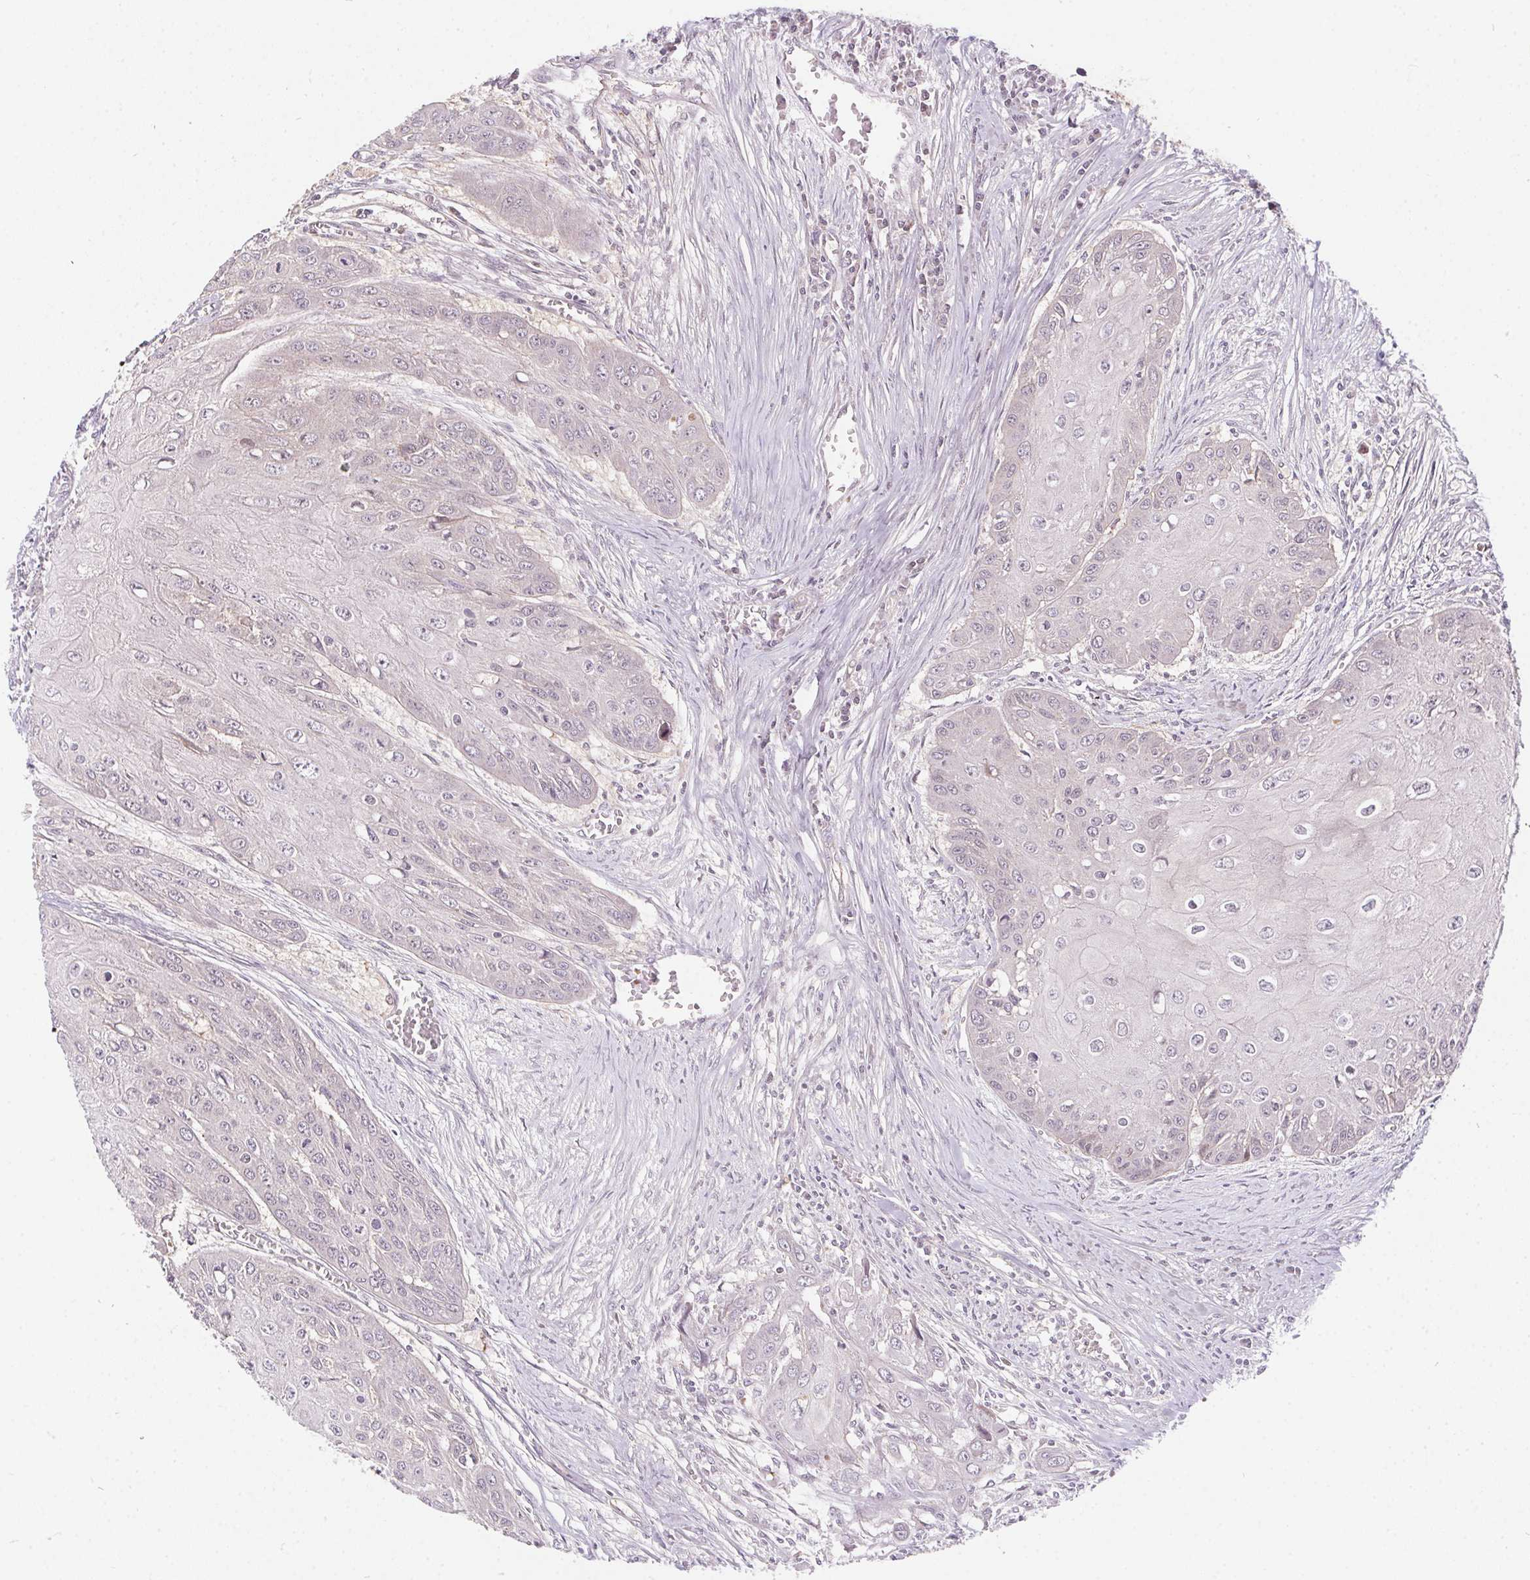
{"staining": {"intensity": "negative", "quantity": "none", "location": "none"}, "tissue": "head and neck cancer", "cell_type": "Tumor cells", "image_type": "cancer", "snomed": [{"axis": "morphology", "description": "Squamous cell carcinoma, NOS"}, {"axis": "topography", "description": "Oral tissue"}, {"axis": "topography", "description": "Head-Neck"}], "caption": "Protein analysis of head and neck cancer (squamous cell carcinoma) exhibits no significant staining in tumor cells.", "gene": "NUDT16", "patient": {"sex": "male", "age": 71}}